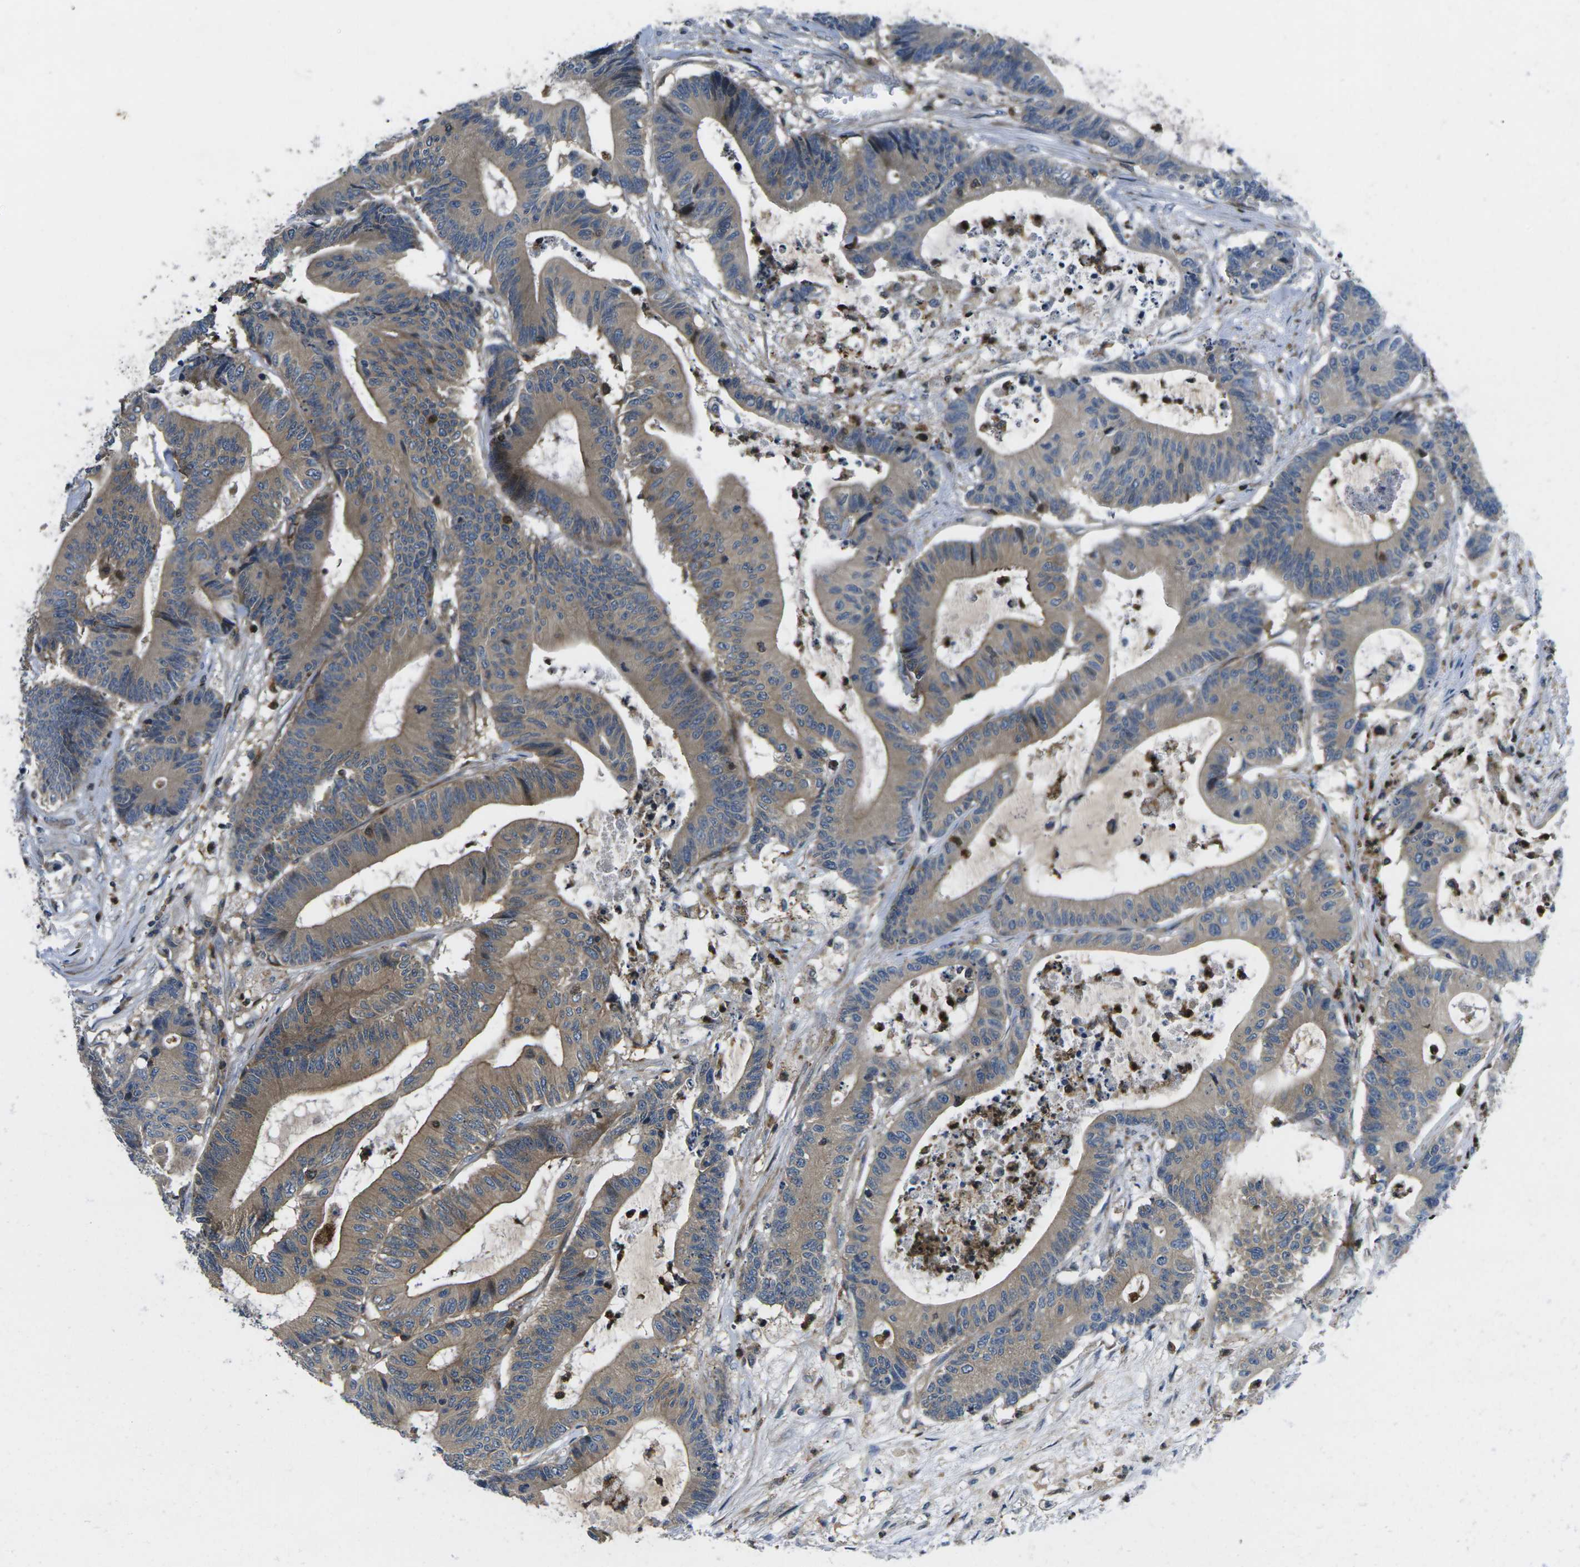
{"staining": {"intensity": "moderate", "quantity": ">75%", "location": "cytoplasmic/membranous"}, "tissue": "colorectal cancer", "cell_type": "Tumor cells", "image_type": "cancer", "snomed": [{"axis": "morphology", "description": "Adenocarcinoma, NOS"}, {"axis": "topography", "description": "Colon"}], "caption": "Immunohistochemical staining of colorectal cancer (adenocarcinoma) displays moderate cytoplasmic/membranous protein staining in about >75% of tumor cells.", "gene": "PLCE1", "patient": {"sex": "female", "age": 84}}